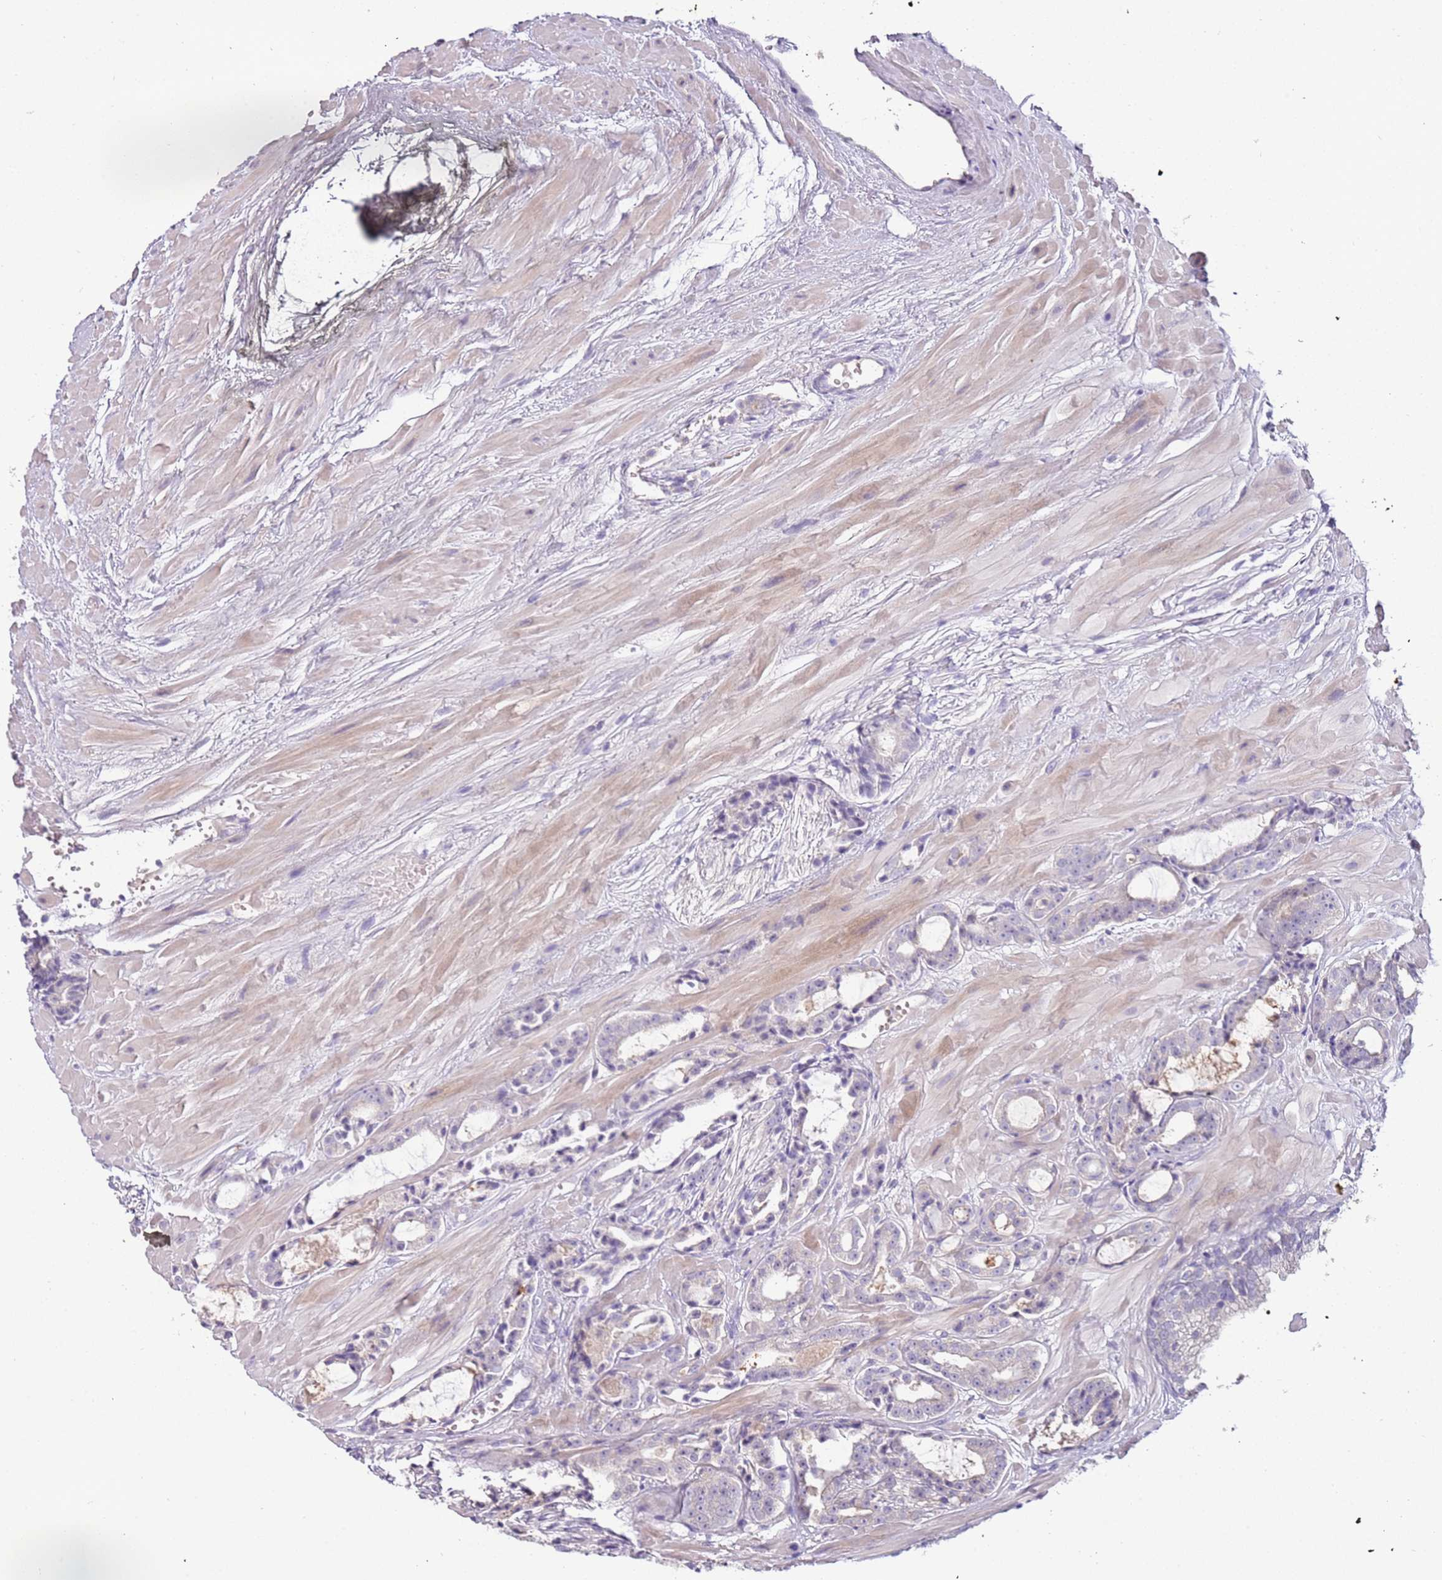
{"staining": {"intensity": "negative", "quantity": "none", "location": "none"}, "tissue": "prostate cancer", "cell_type": "Tumor cells", "image_type": "cancer", "snomed": [{"axis": "morphology", "description": "Adenocarcinoma, High grade"}, {"axis": "topography", "description": "Prostate"}], "caption": "Immunohistochemistry histopathology image of prostate cancer stained for a protein (brown), which reveals no positivity in tumor cells. Brightfield microscopy of immunohistochemistry stained with DAB (3,3'-diaminobenzidine) (brown) and hematoxylin (blue), captured at high magnification.", "gene": "ARHGAP5", "patient": {"sex": "male", "age": 71}}